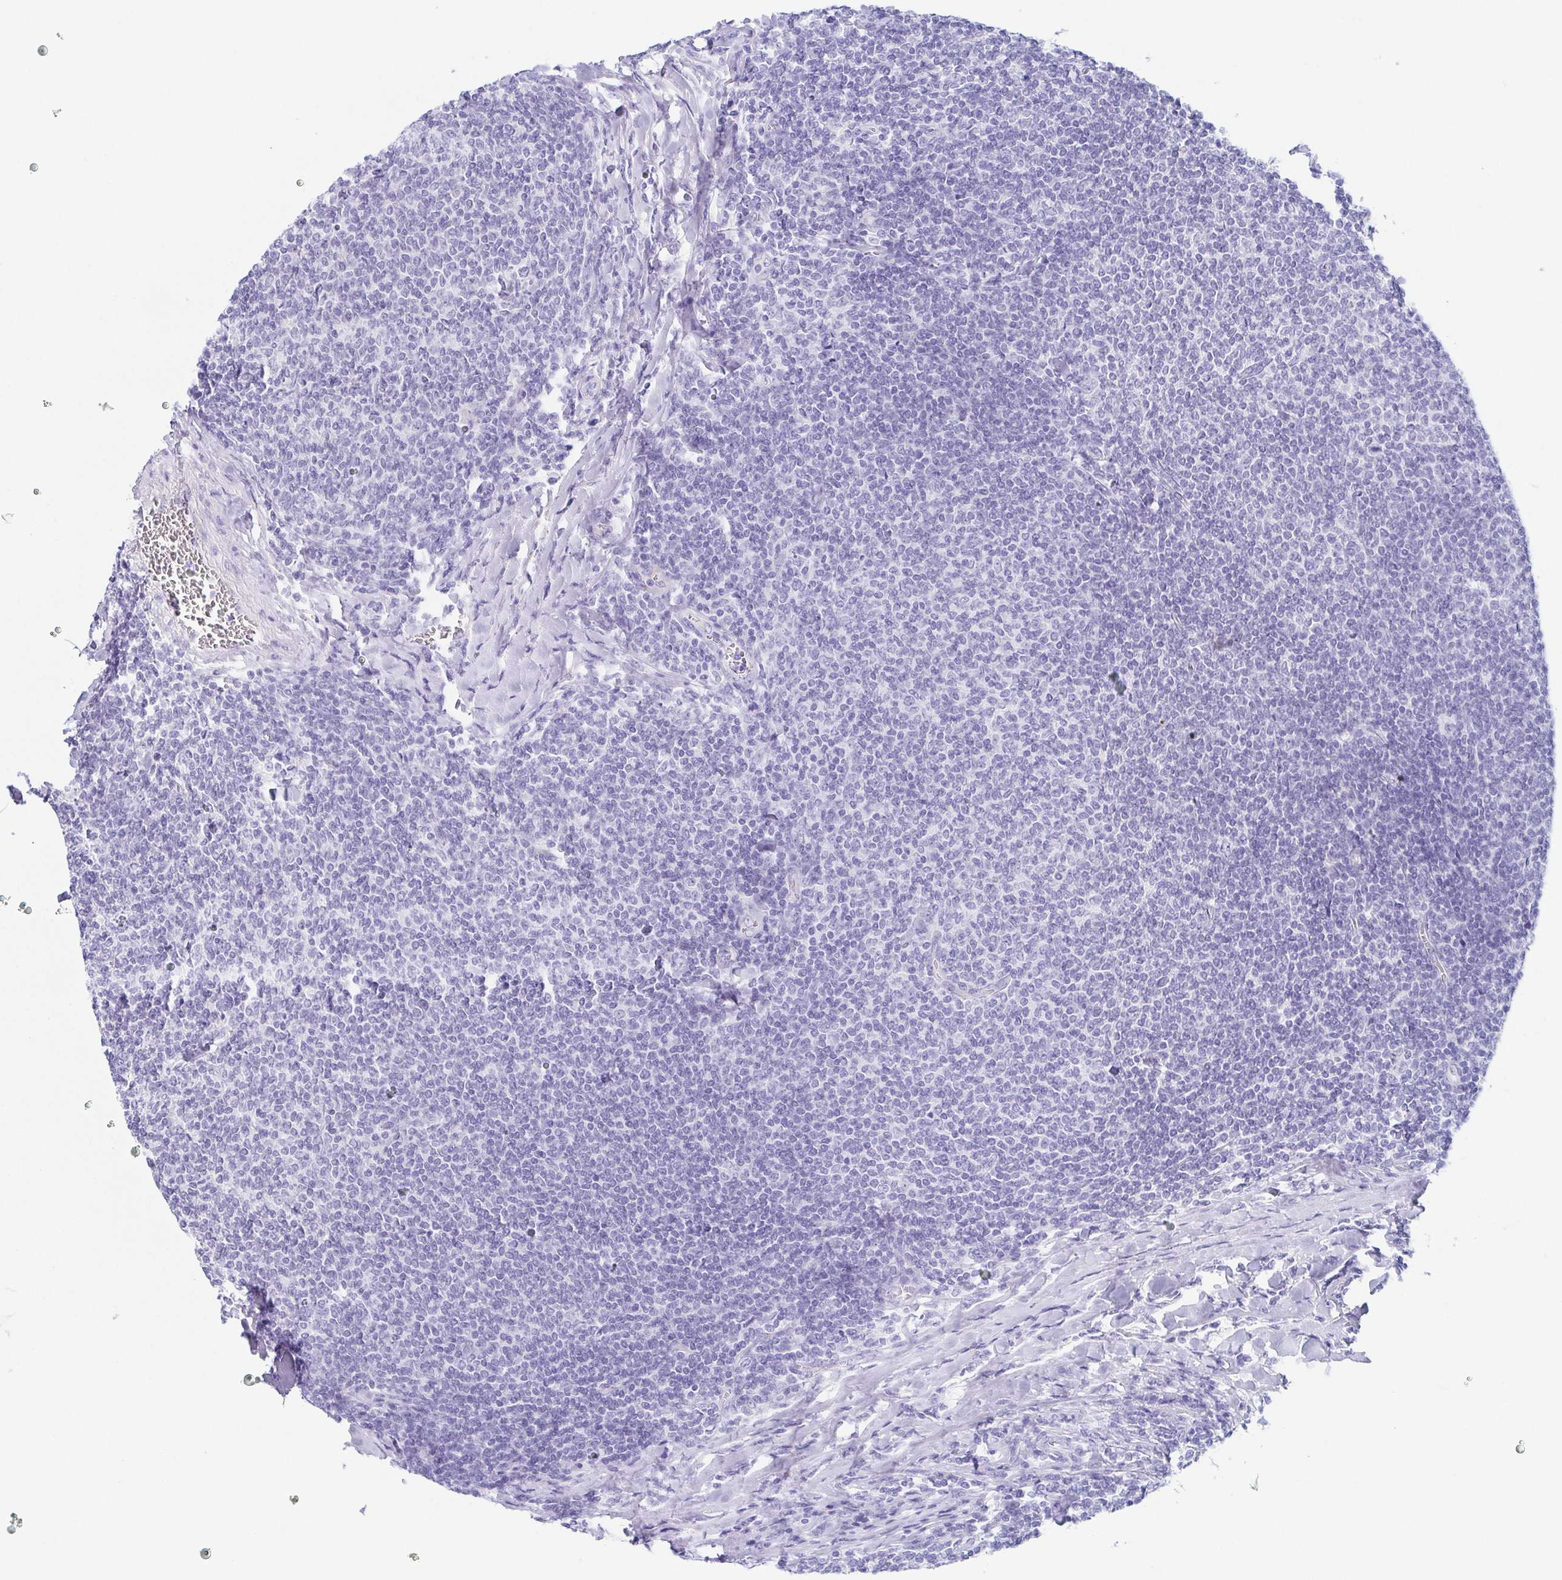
{"staining": {"intensity": "negative", "quantity": "none", "location": "none"}, "tissue": "lymphoma", "cell_type": "Tumor cells", "image_type": "cancer", "snomed": [{"axis": "morphology", "description": "Malignant lymphoma, non-Hodgkin's type, Low grade"}, {"axis": "topography", "description": "Lymph node"}], "caption": "Tumor cells show no significant protein expression in lymphoma.", "gene": "LDLRAD1", "patient": {"sex": "male", "age": 52}}